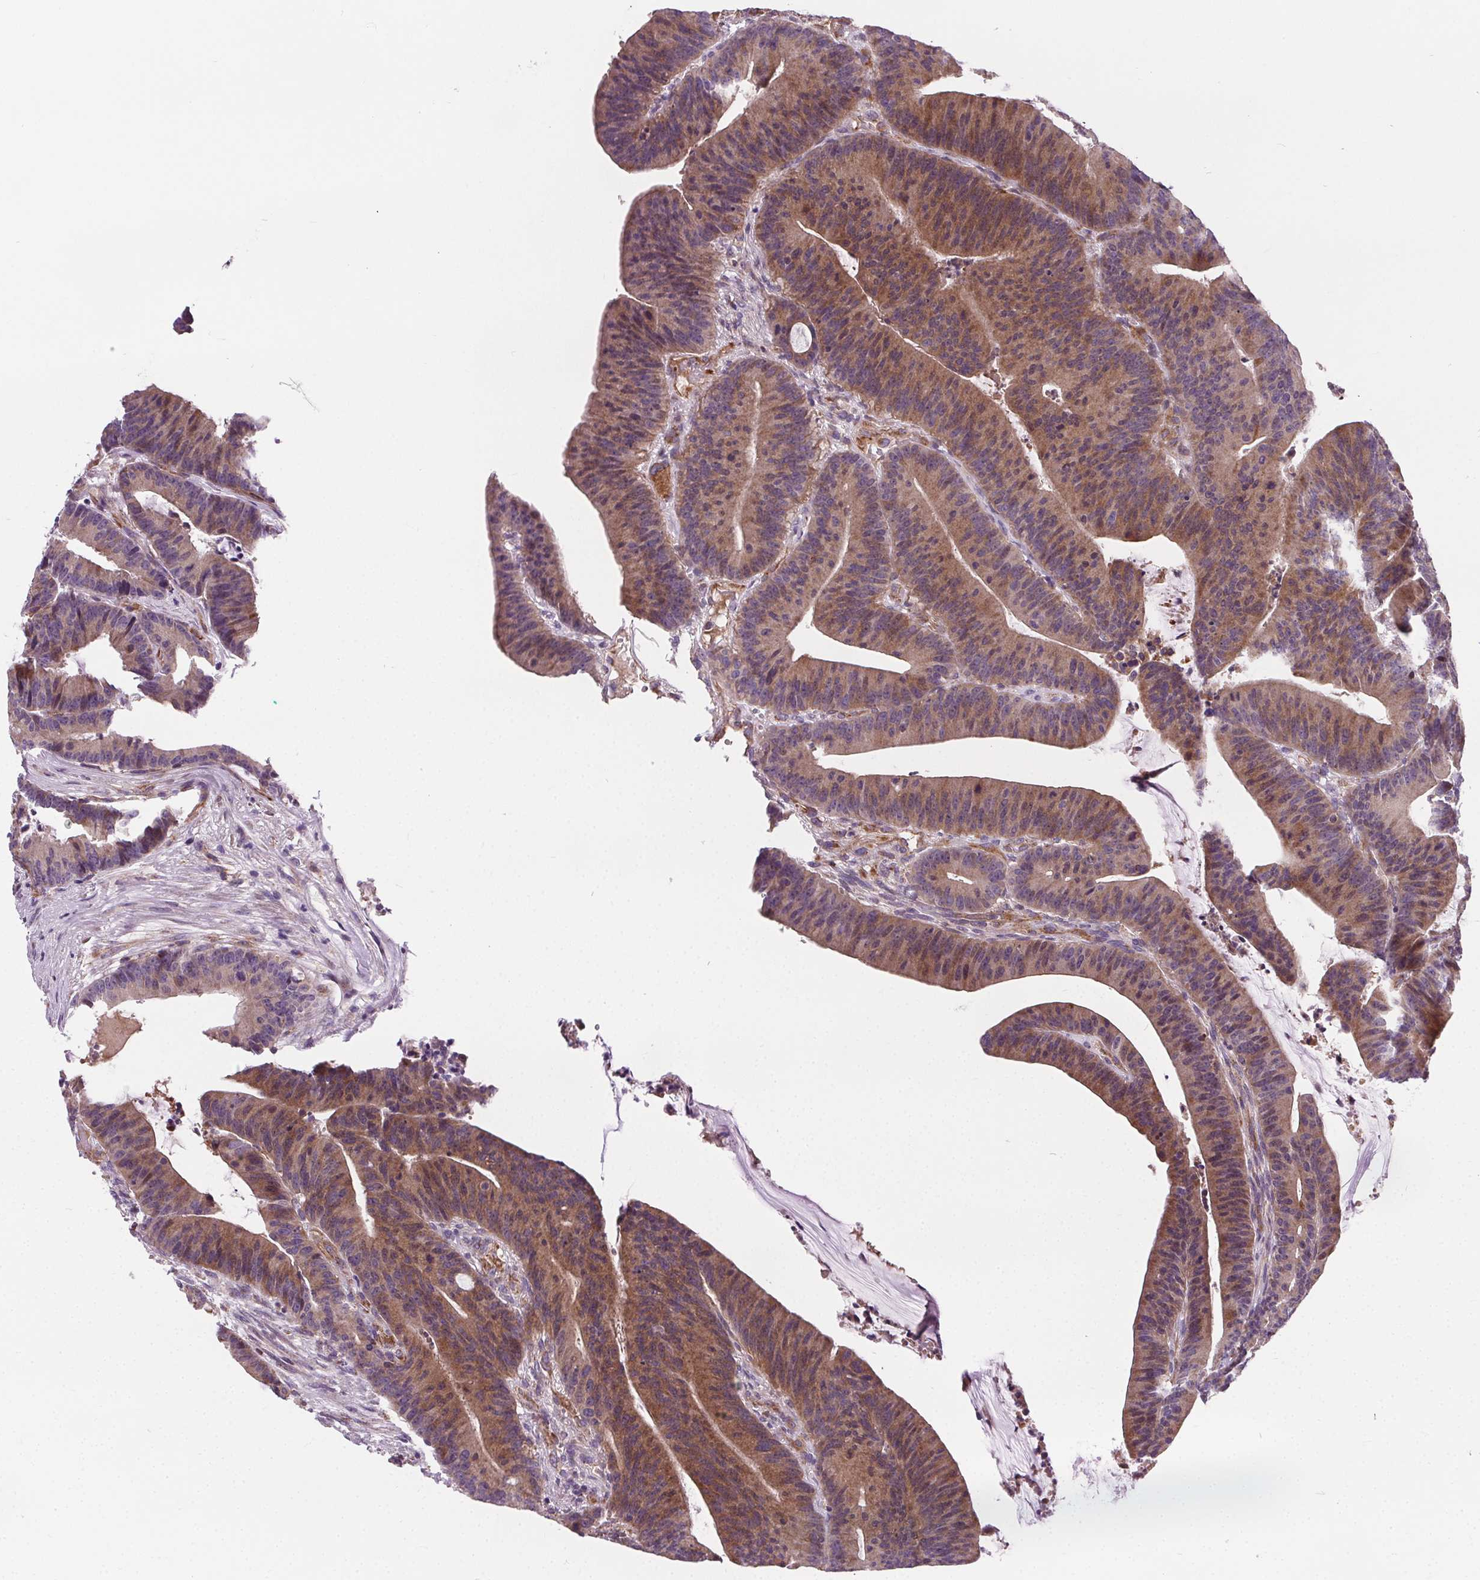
{"staining": {"intensity": "moderate", "quantity": "25%-75%", "location": "cytoplasmic/membranous"}, "tissue": "colorectal cancer", "cell_type": "Tumor cells", "image_type": "cancer", "snomed": [{"axis": "morphology", "description": "Adenocarcinoma, NOS"}, {"axis": "topography", "description": "Colon"}], "caption": "Colorectal cancer (adenocarcinoma) stained with immunohistochemistry shows moderate cytoplasmic/membranous expression in about 25%-75% of tumor cells. (Brightfield microscopy of DAB IHC at high magnification).", "gene": "GOLT1B", "patient": {"sex": "female", "age": 78}}